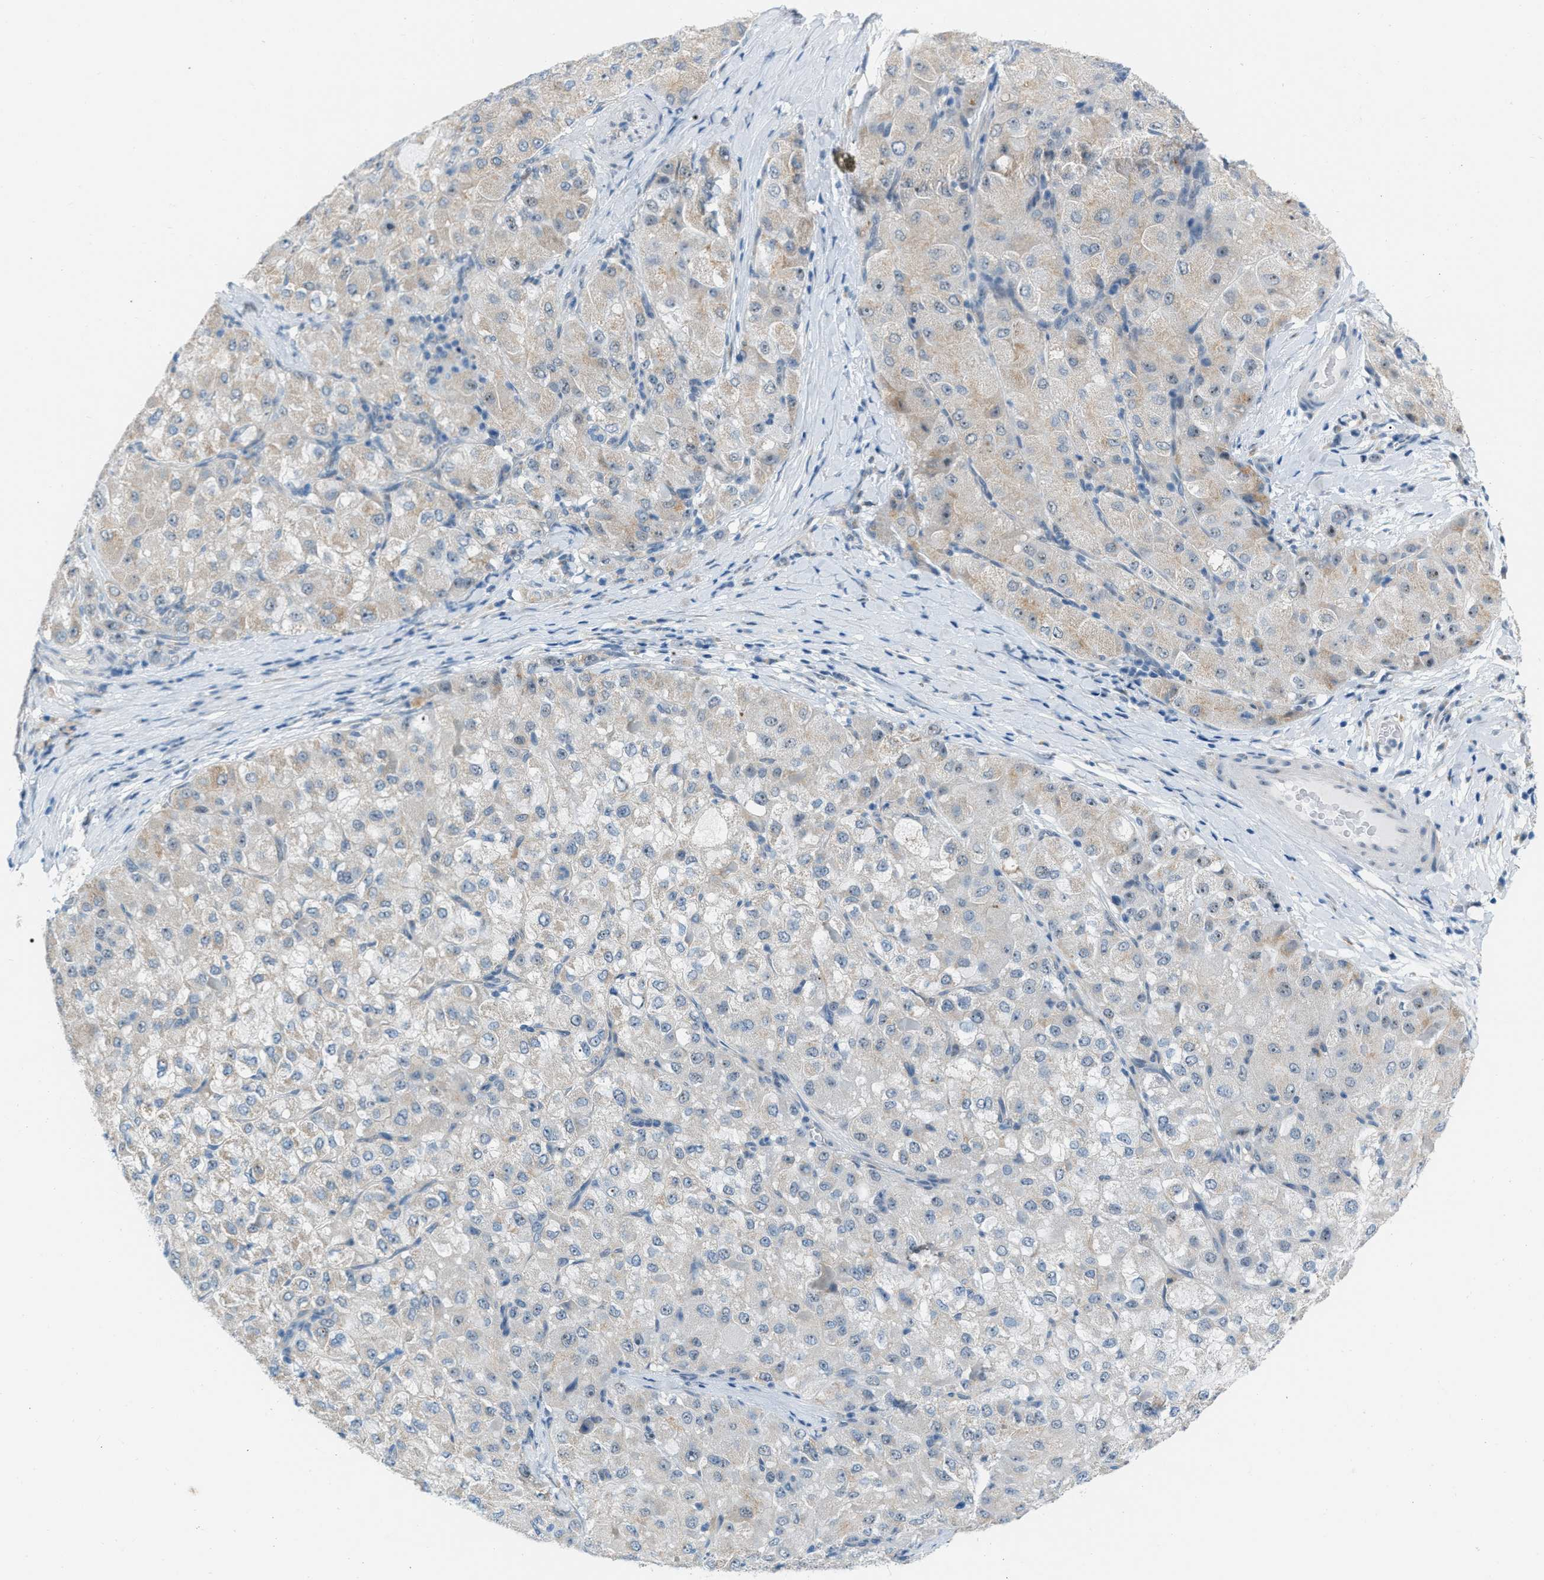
{"staining": {"intensity": "weak", "quantity": "25%-75%", "location": "cytoplasmic/membranous"}, "tissue": "liver cancer", "cell_type": "Tumor cells", "image_type": "cancer", "snomed": [{"axis": "morphology", "description": "Carcinoma, Hepatocellular, NOS"}, {"axis": "topography", "description": "Liver"}], "caption": "Protein analysis of hepatocellular carcinoma (liver) tissue displays weak cytoplasmic/membranous expression in about 25%-75% of tumor cells. Nuclei are stained in blue.", "gene": "PHRF1", "patient": {"sex": "male", "age": 80}}